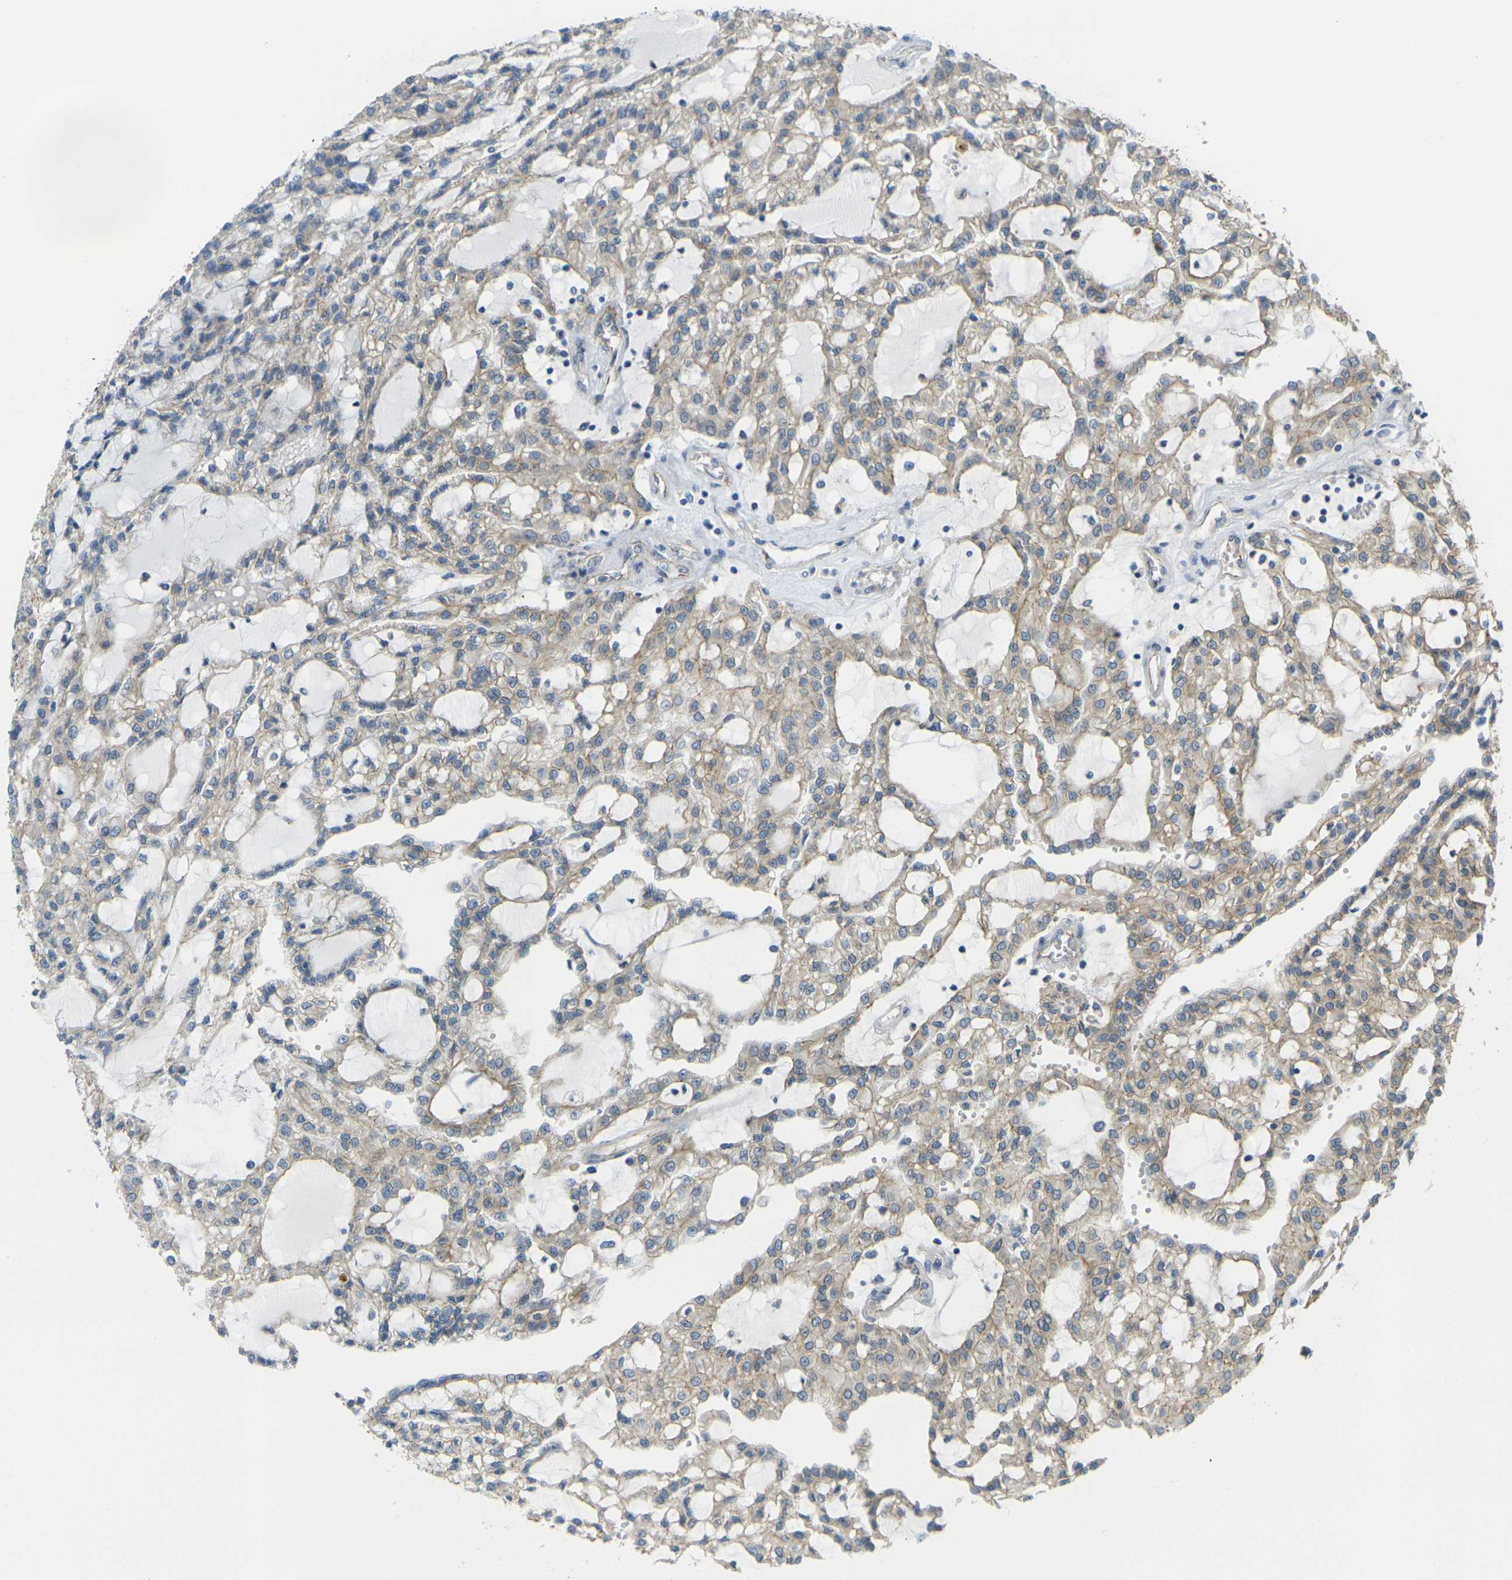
{"staining": {"intensity": "weak", "quantity": "25%-75%", "location": "cytoplasmic/membranous"}, "tissue": "renal cancer", "cell_type": "Tumor cells", "image_type": "cancer", "snomed": [{"axis": "morphology", "description": "Adenocarcinoma, NOS"}, {"axis": "topography", "description": "Kidney"}], "caption": "Adenocarcinoma (renal) was stained to show a protein in brown. There is low levels of weak cytoplasmic/membranous expression in about 25%-75% of tumor cells. Immunohistochemistry stains the protein in brown and the nuclei are stained blue.", "gene": "RHBDD1", "patient": {"sex": "male", "age": 63}}